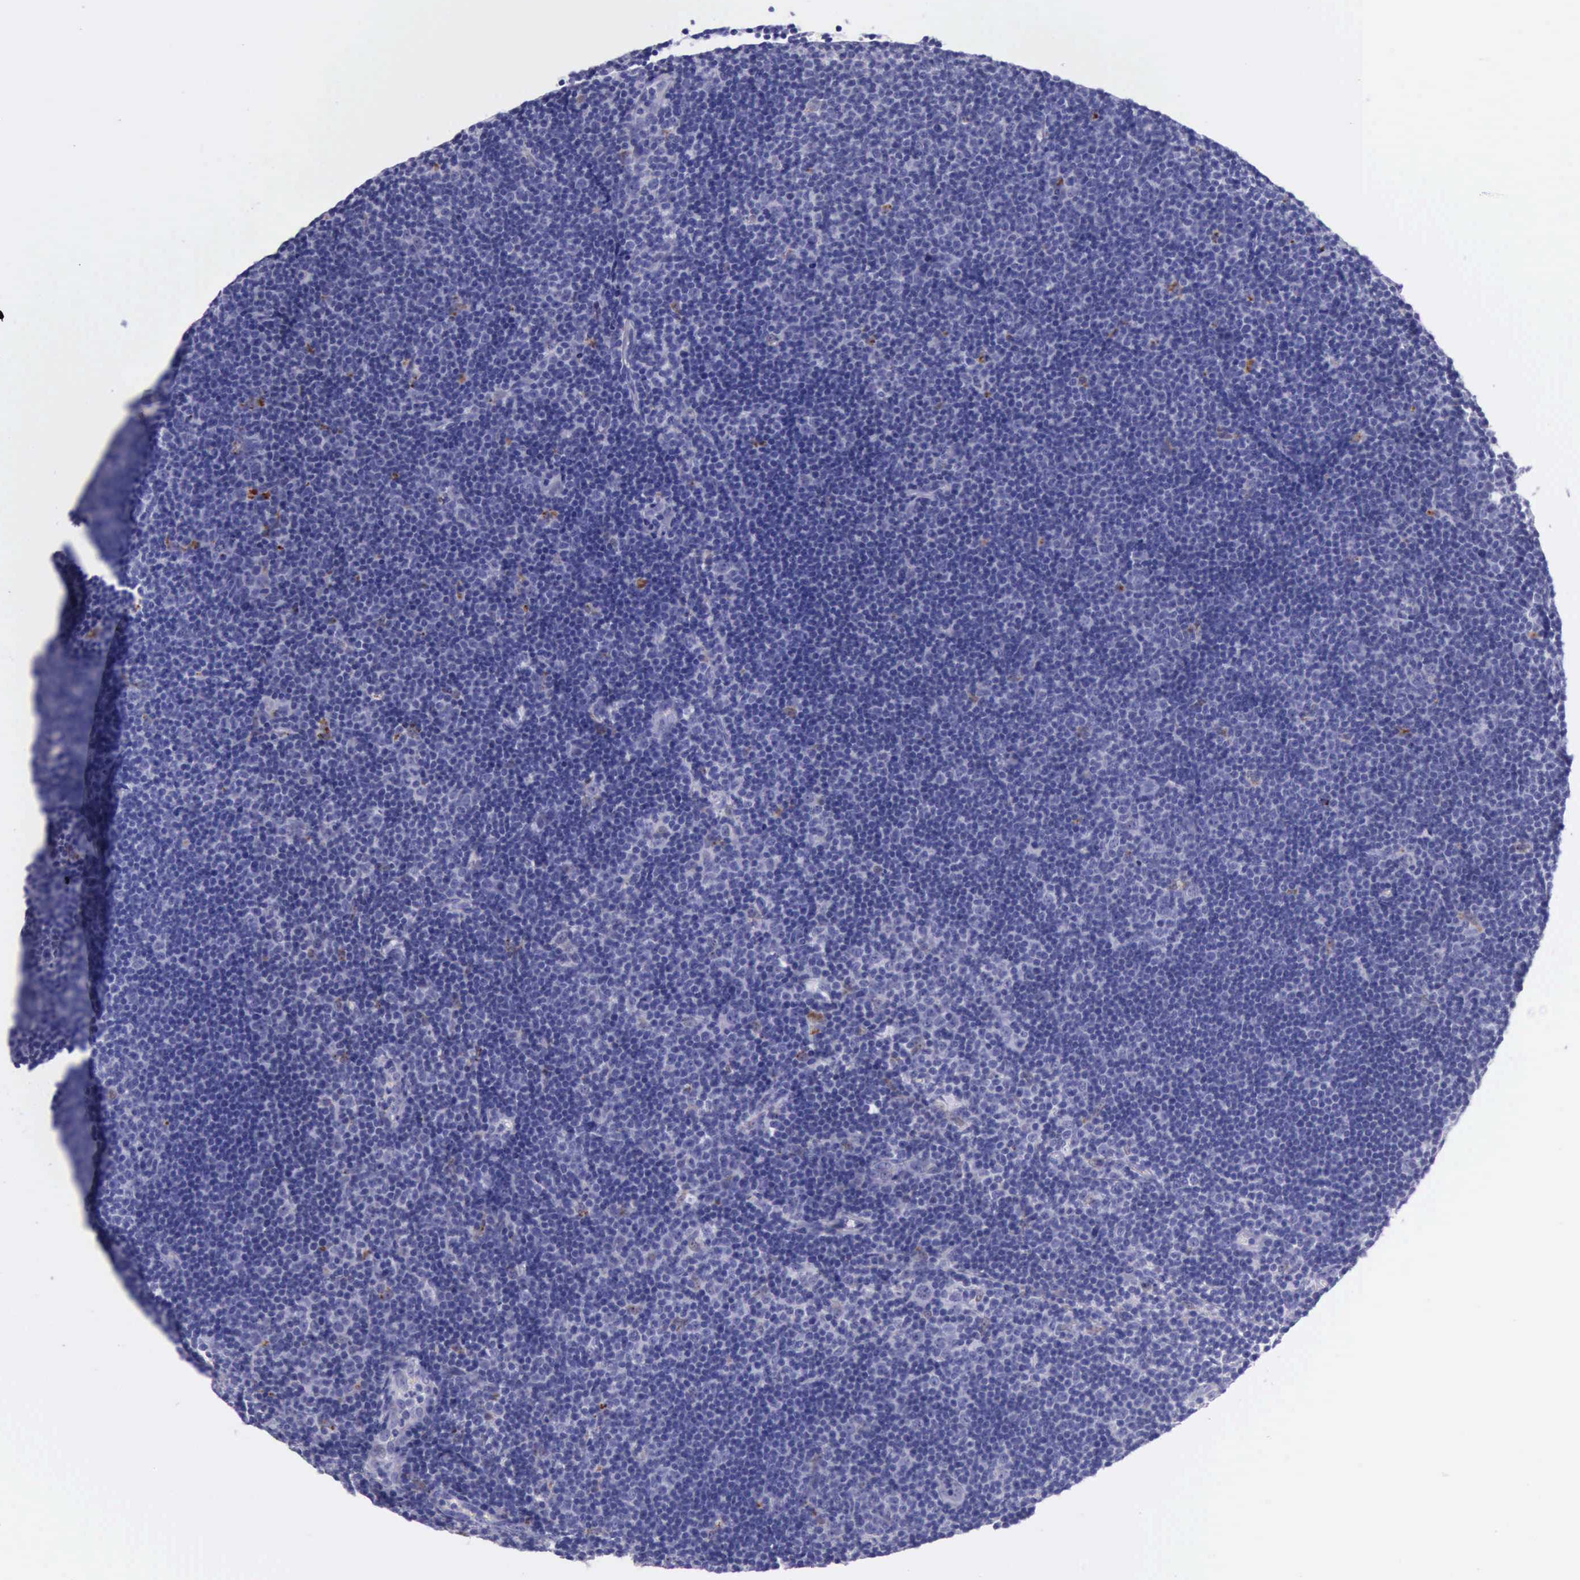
{"staining": {"intensity": "negative", "quantity": "none", "location": "none"}, "tissue": "lymphoma", "cell_type": "Tumor cells", "image_type": "cancer", "snomed": [{"axis": "morphology", "description": "Malignant lymphoma, non-Hodgkin's type, Low grade"}, {"axis": "topography", "description": "Lymph node"}], "caption": "Malignant lymphoma, non-Hodgkin's type (low-grade) stained for a protein using immunohistochemistry shows no staining tumor cells.", "gene": "GLA", "patient": {"sex": "male", "age": 49}}